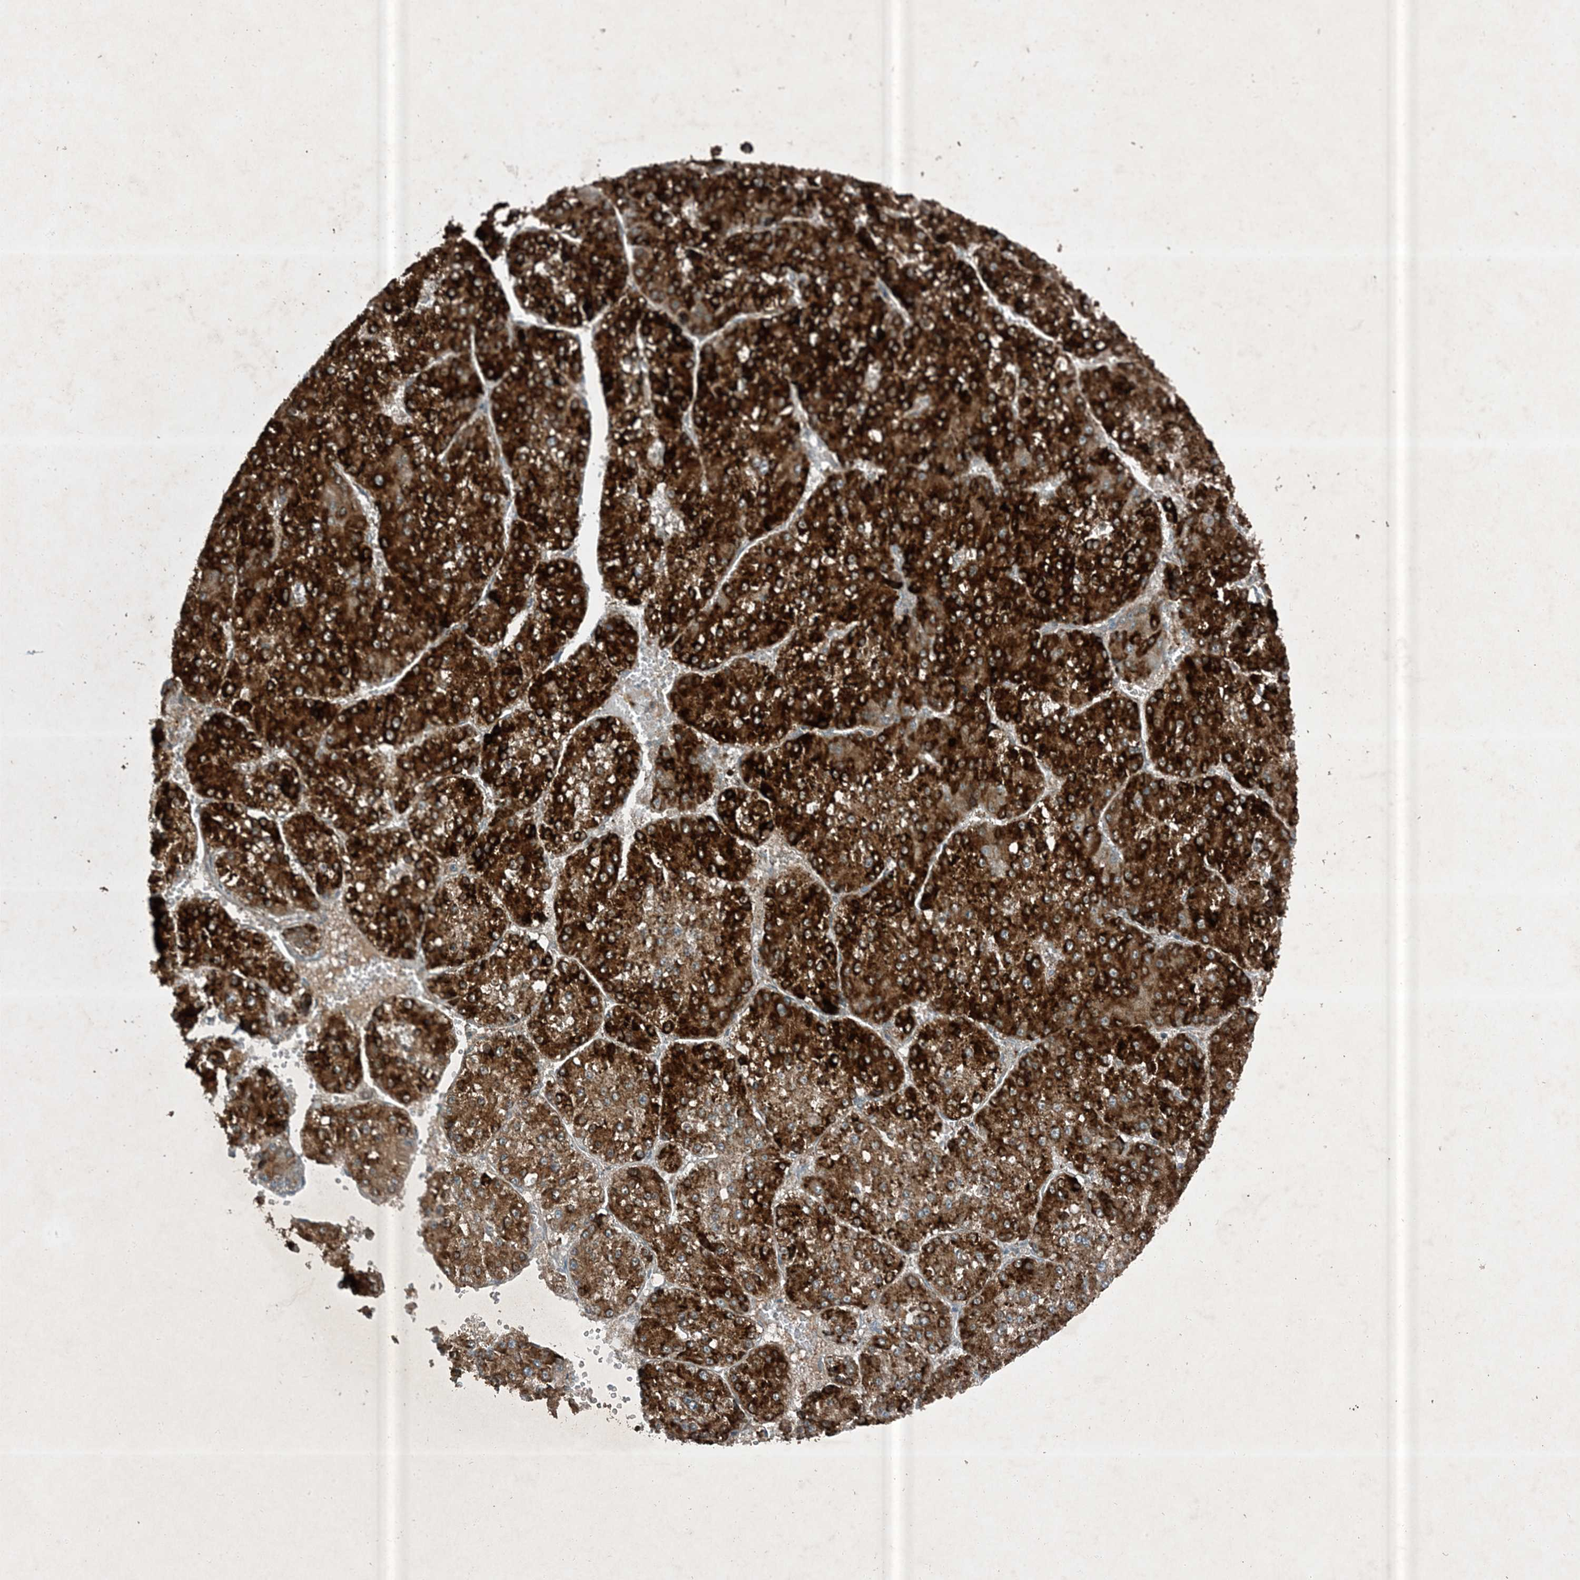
{"staining": {"intensity": "strong", "quantity": ">75%", "location": "cytoplasmic/membranous"}, "tissue": "liver cancer", "cell_type": "Tumor cells", "image_type": "cancer", "snomed": [{"axis": "morphology", "description": "Carcinoma, Hepatocellular, NOS"}, {"axis": "topography", "description": "Liver"}], "caption": "A high amount of strong cytoplasmic/membranous expression is seen in approximately >75% of tumor cells in liver cancer tissue.", "gene": "MDN1", "patient": {"sex": "female", "age": 73}}